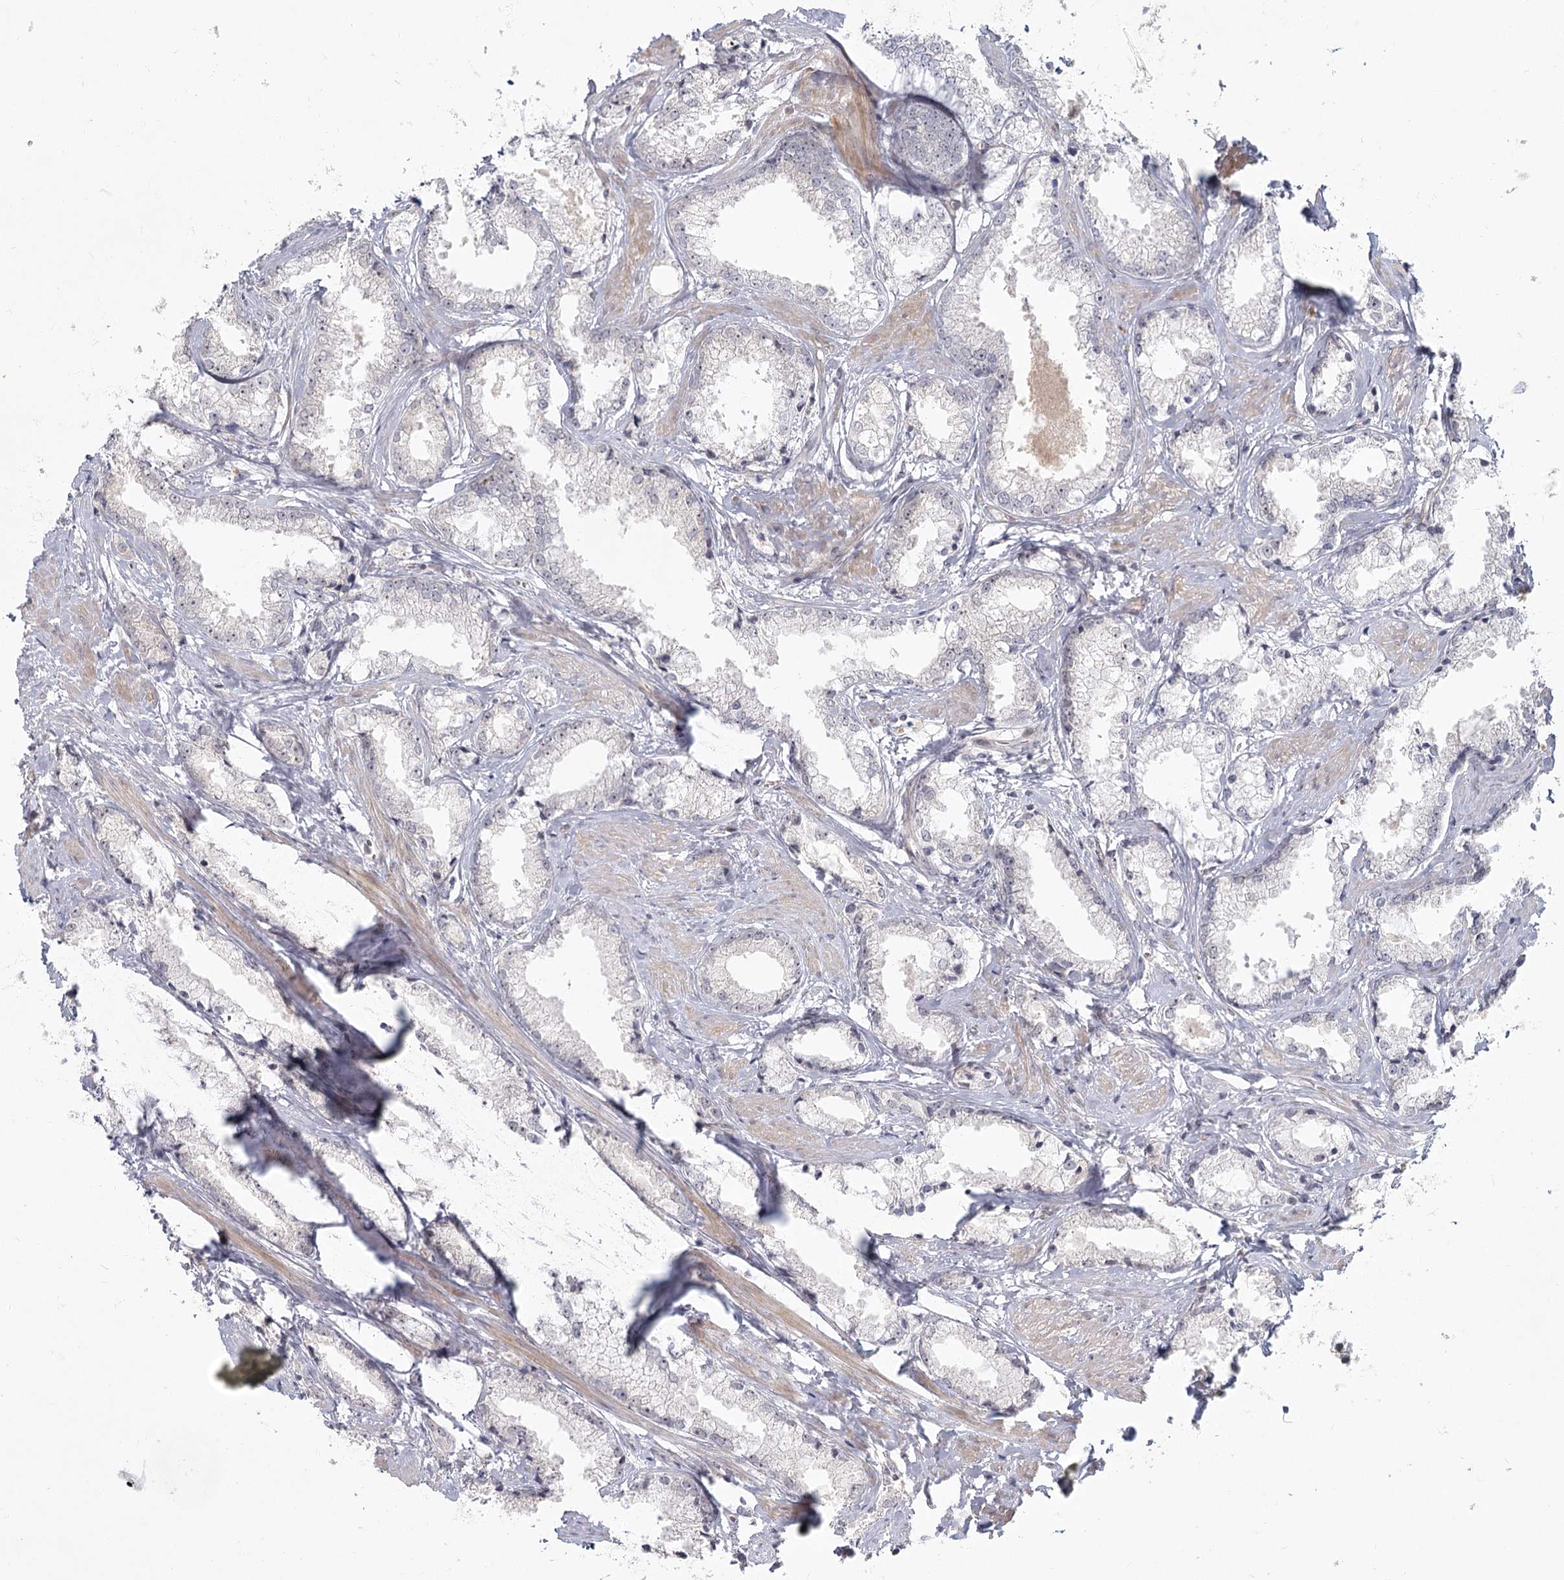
{"staining": {"intensity": "negative", "quantity": "none", "location": "none"}, "tissue": "prostate cancer", "cell_type": "Tumor cells", "image_type": "cancer", "snomed": [{"axis": "morphology", "description": "Adenocarcinoma, High grade"}, {"axis": "topography", "description": "Prostate"}], "caption": "Photomicrograph shows no significant protein positivity in tumor cells of prostate cancer. (DAB immunohistochemistry (IHC) with hematoxylin counter stain).", "gene": "EXOSC7", "patient": {"sex": "male", "age": 66}}